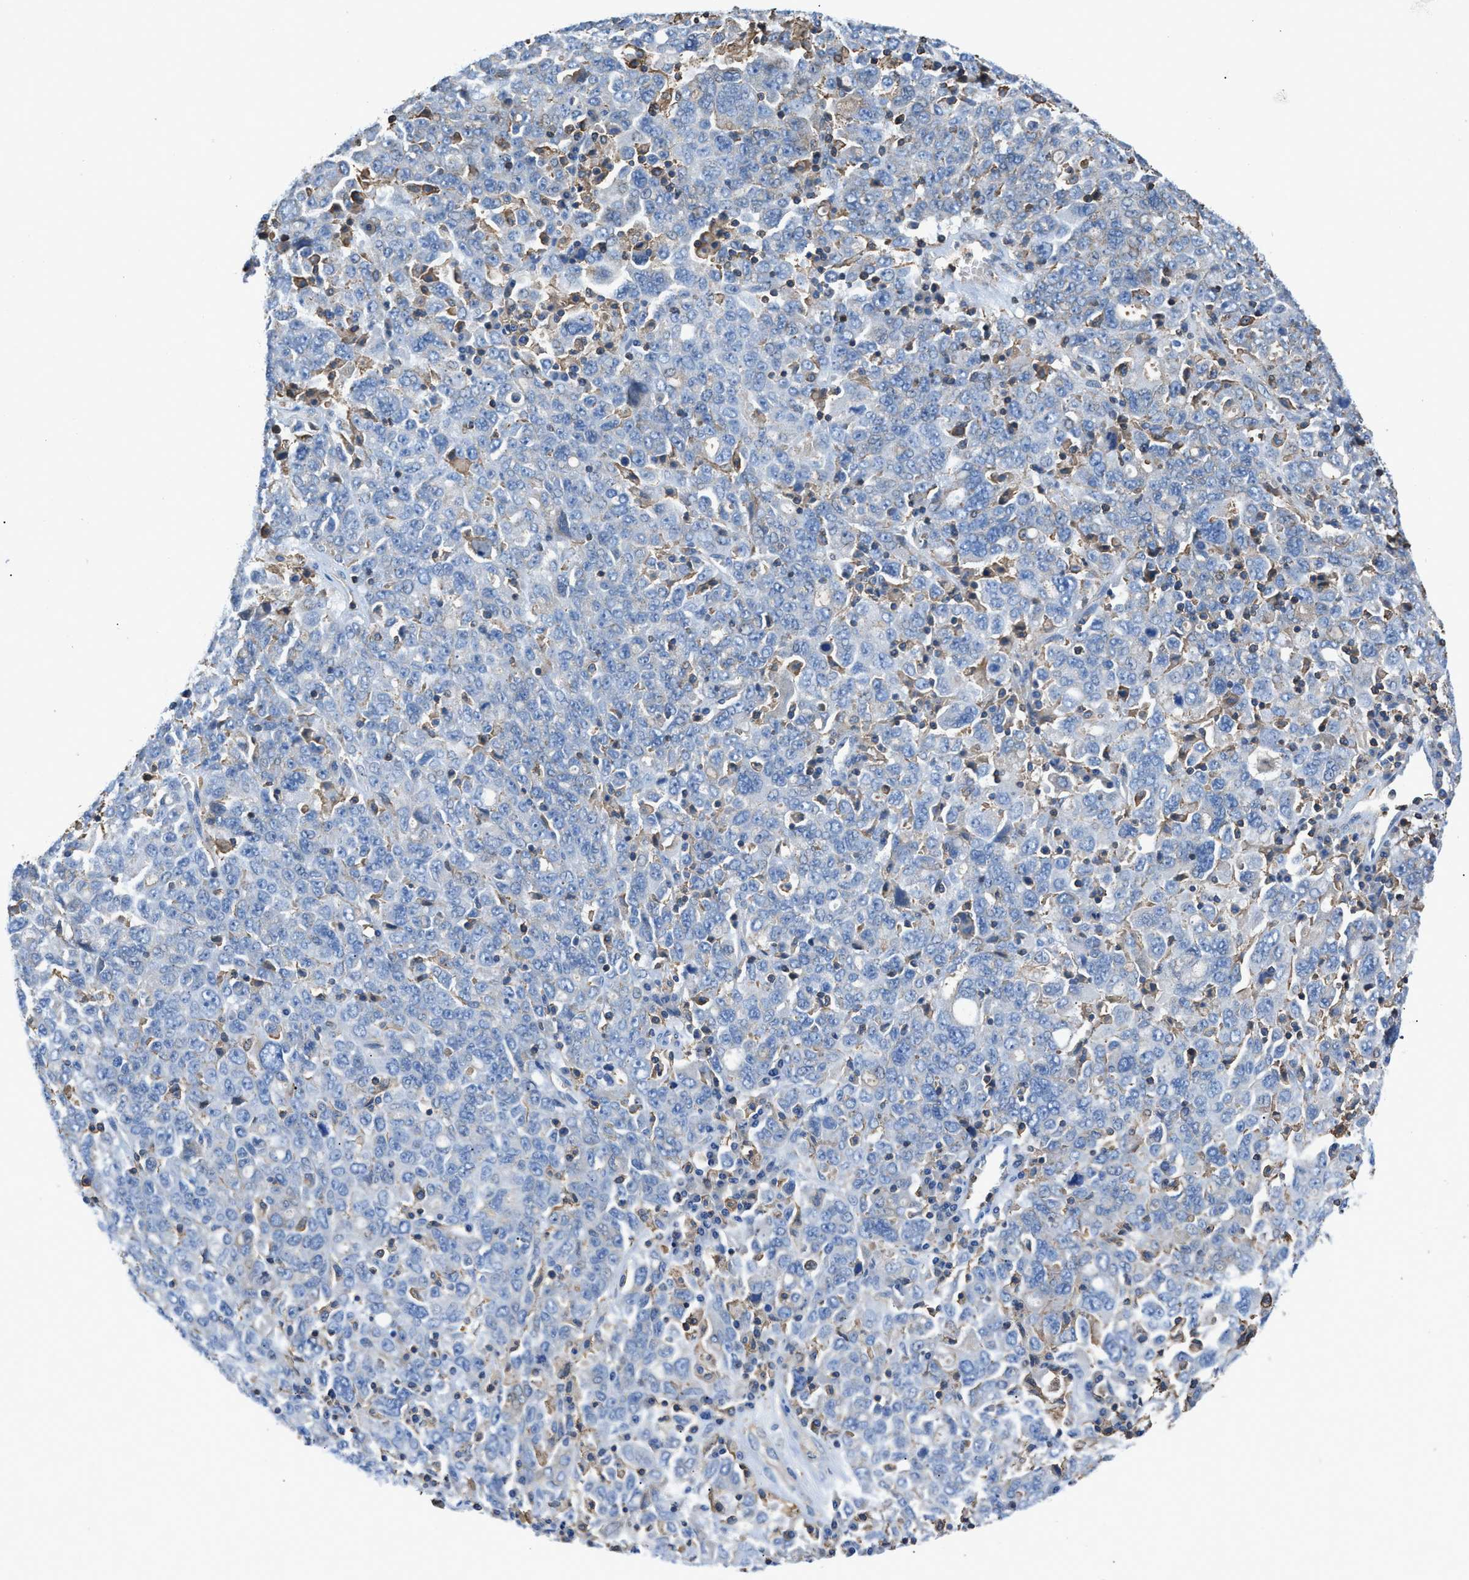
{"staining": {"intensity": "negative", "quantity": "none", "location": "none"}, "tissue": "ovarian cancer", "cell_type": "Tumor cells", "image_type": "cancer", "snomed": [{"axis": "morphology", "description": "Carcinoma, endometroid"}, {"axis": "topography", "description": "Ovary"}], "caption": "Immunohistochemistry (IHC) of ovarian cancer (endometroid carcinoma) demonstrates no positivity in tumor cells. (DAB IHC, high magnification).", "gene": "ATP6V0D1", "patient": {"sex": "female", "age": 62}}